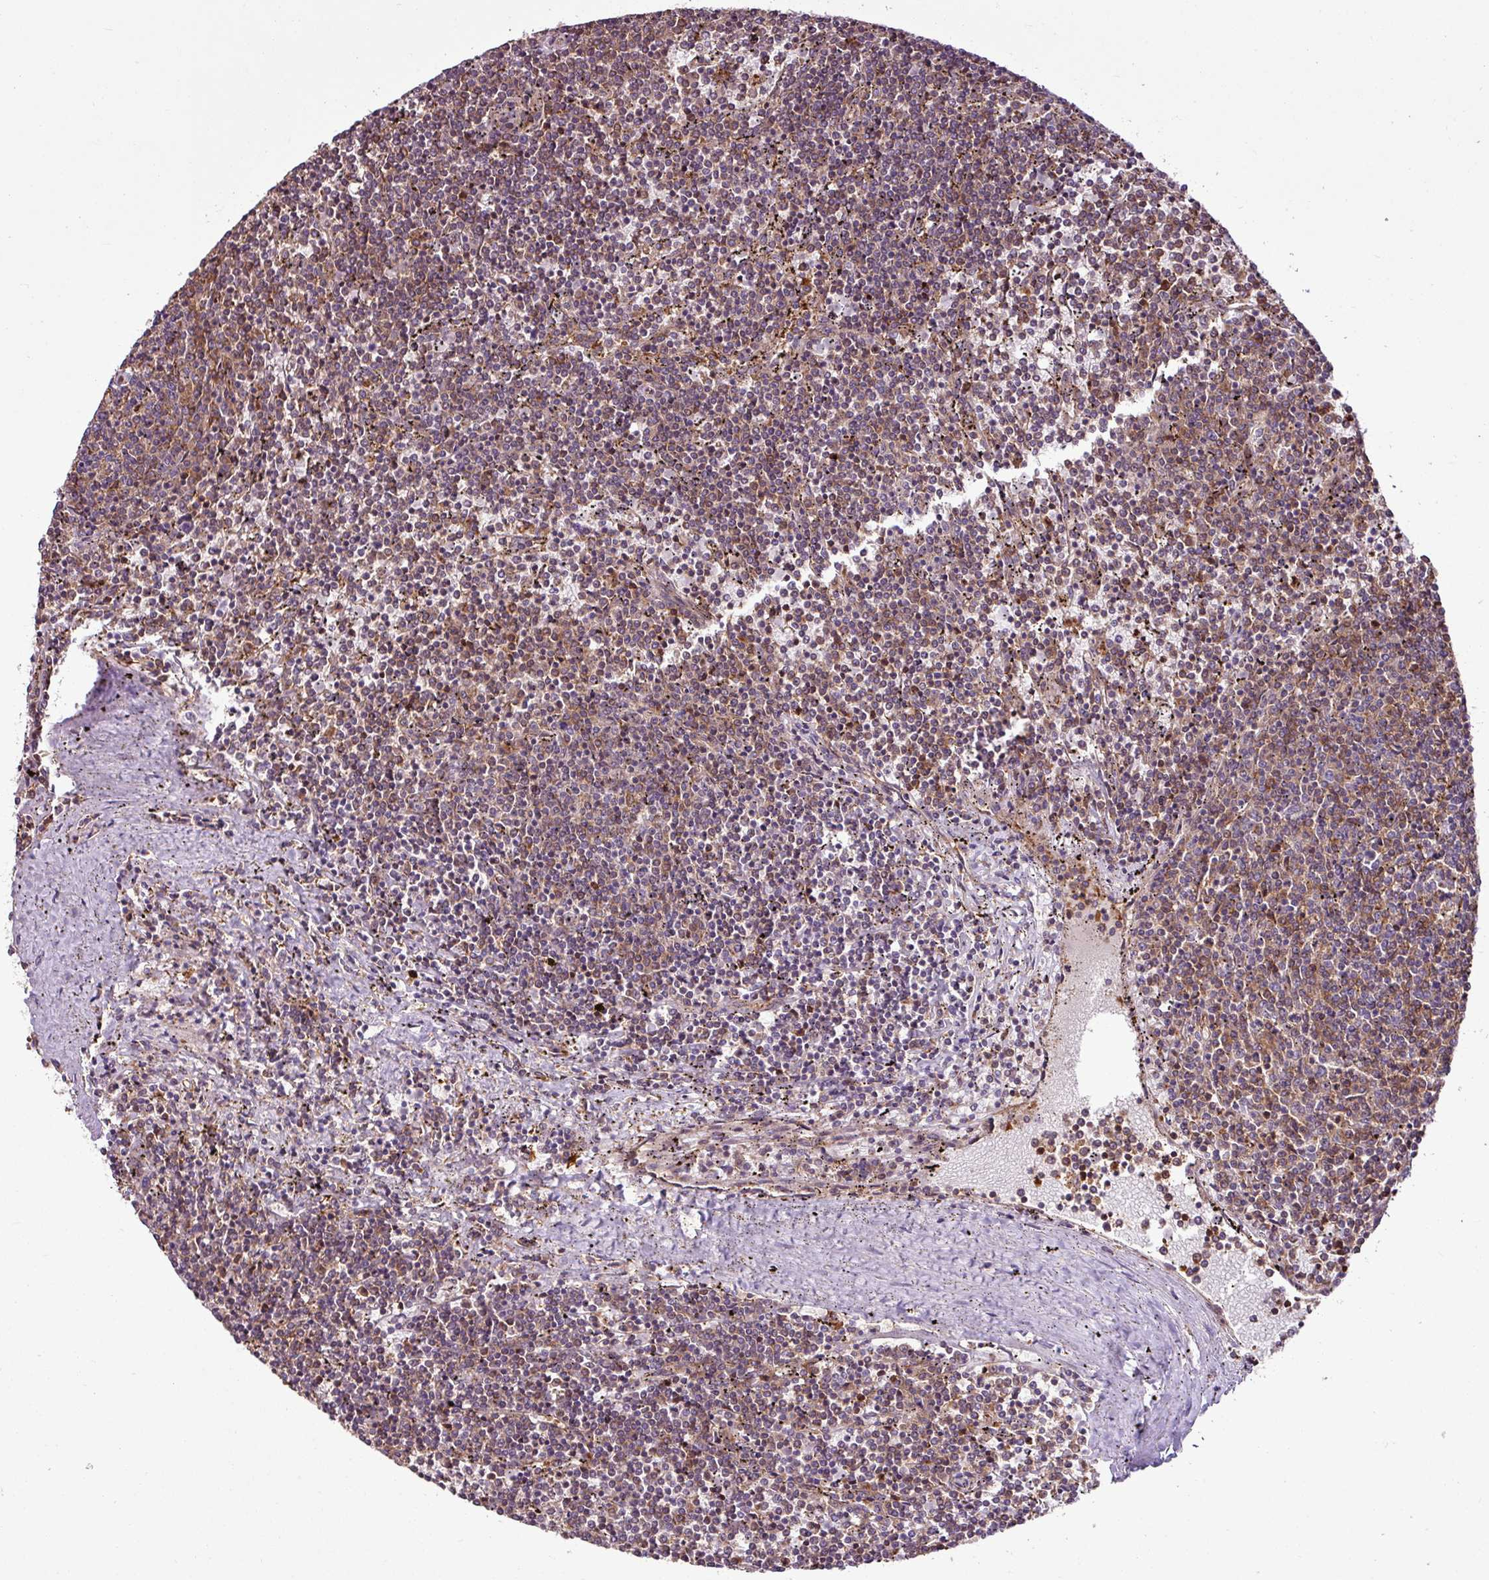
{"staining": {"intensity": "weak", "quantity": "25%-75%", "location": "cytoplasmic/membranous"}, "tissue": "lymphoma", "cell_type": "Tumor cells", "image_type": "cancer", "snomed": [{"axis": "morphology", "description": "Malignant lymphoma, non-Hodgkin's type, Low grade"}, {"axis": "topography", "description": "Spleen"}], "caption": "Lymphoma stained for a protein demonstrates weak cytoplasmic/membranous positivity in tumor cells. Immunohistochemistry stains the protein in brown and the nuclei are stained blue.", "gene": "ZNF106", "patient": {"sex": "female", "age": 50}}